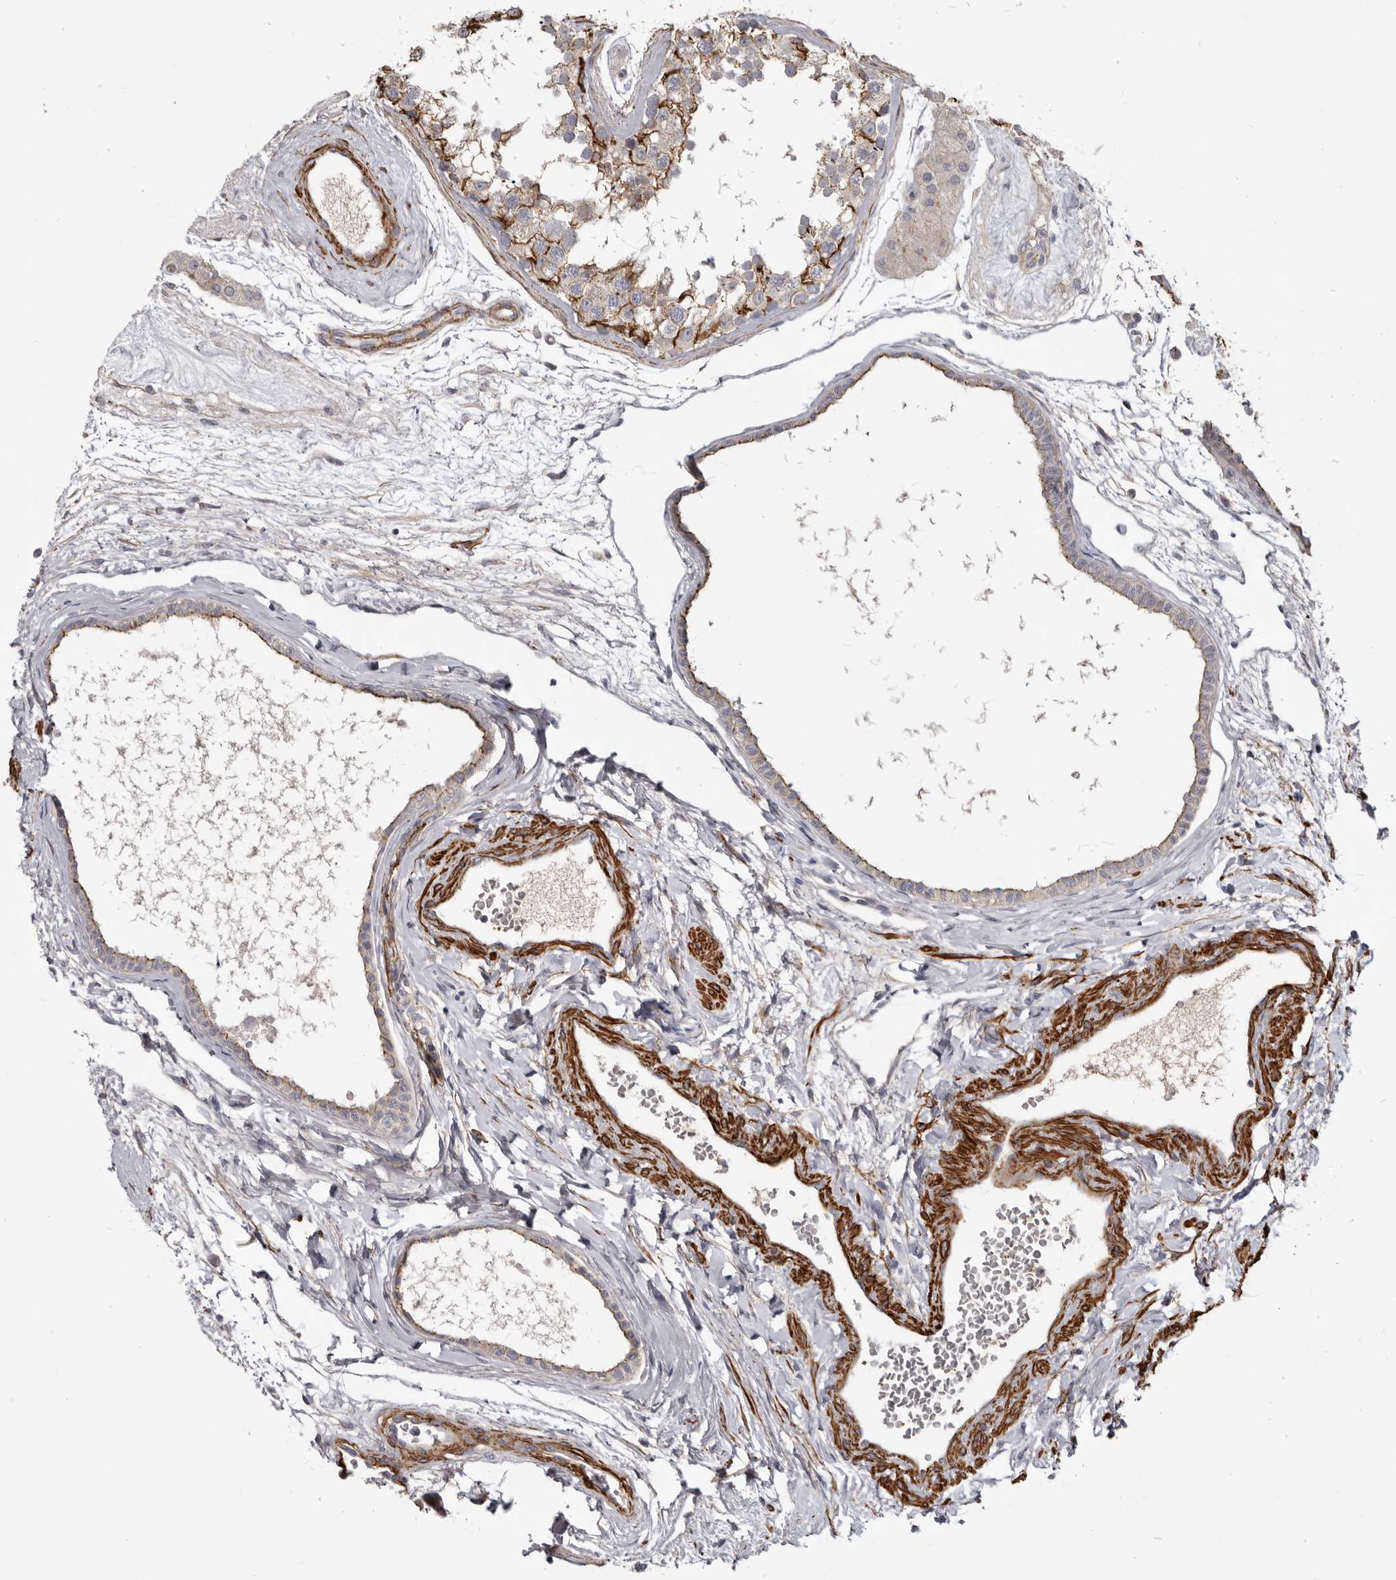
{"staining": {"intensity": "strong", "quantity": "25%-75%", "location": "cytoplasmic/membranous"}, "tissue": "testis", "cell_type": "Cells in seminiferous ducts", "image_type": "normal", "snomed": [{"axis": "morphology", "description": "Normal tissue, NOS"}, {"axis": "topography", "description": "Testis"}], "caption": "The histopathology image demonstrates staining of normal testis, revealing strong cytoplasmic/membranous protein staining (brown color) within cells in seminiferous ducts.", "gene": "CGN", "patient": {"sex": "male", "age": 56}}